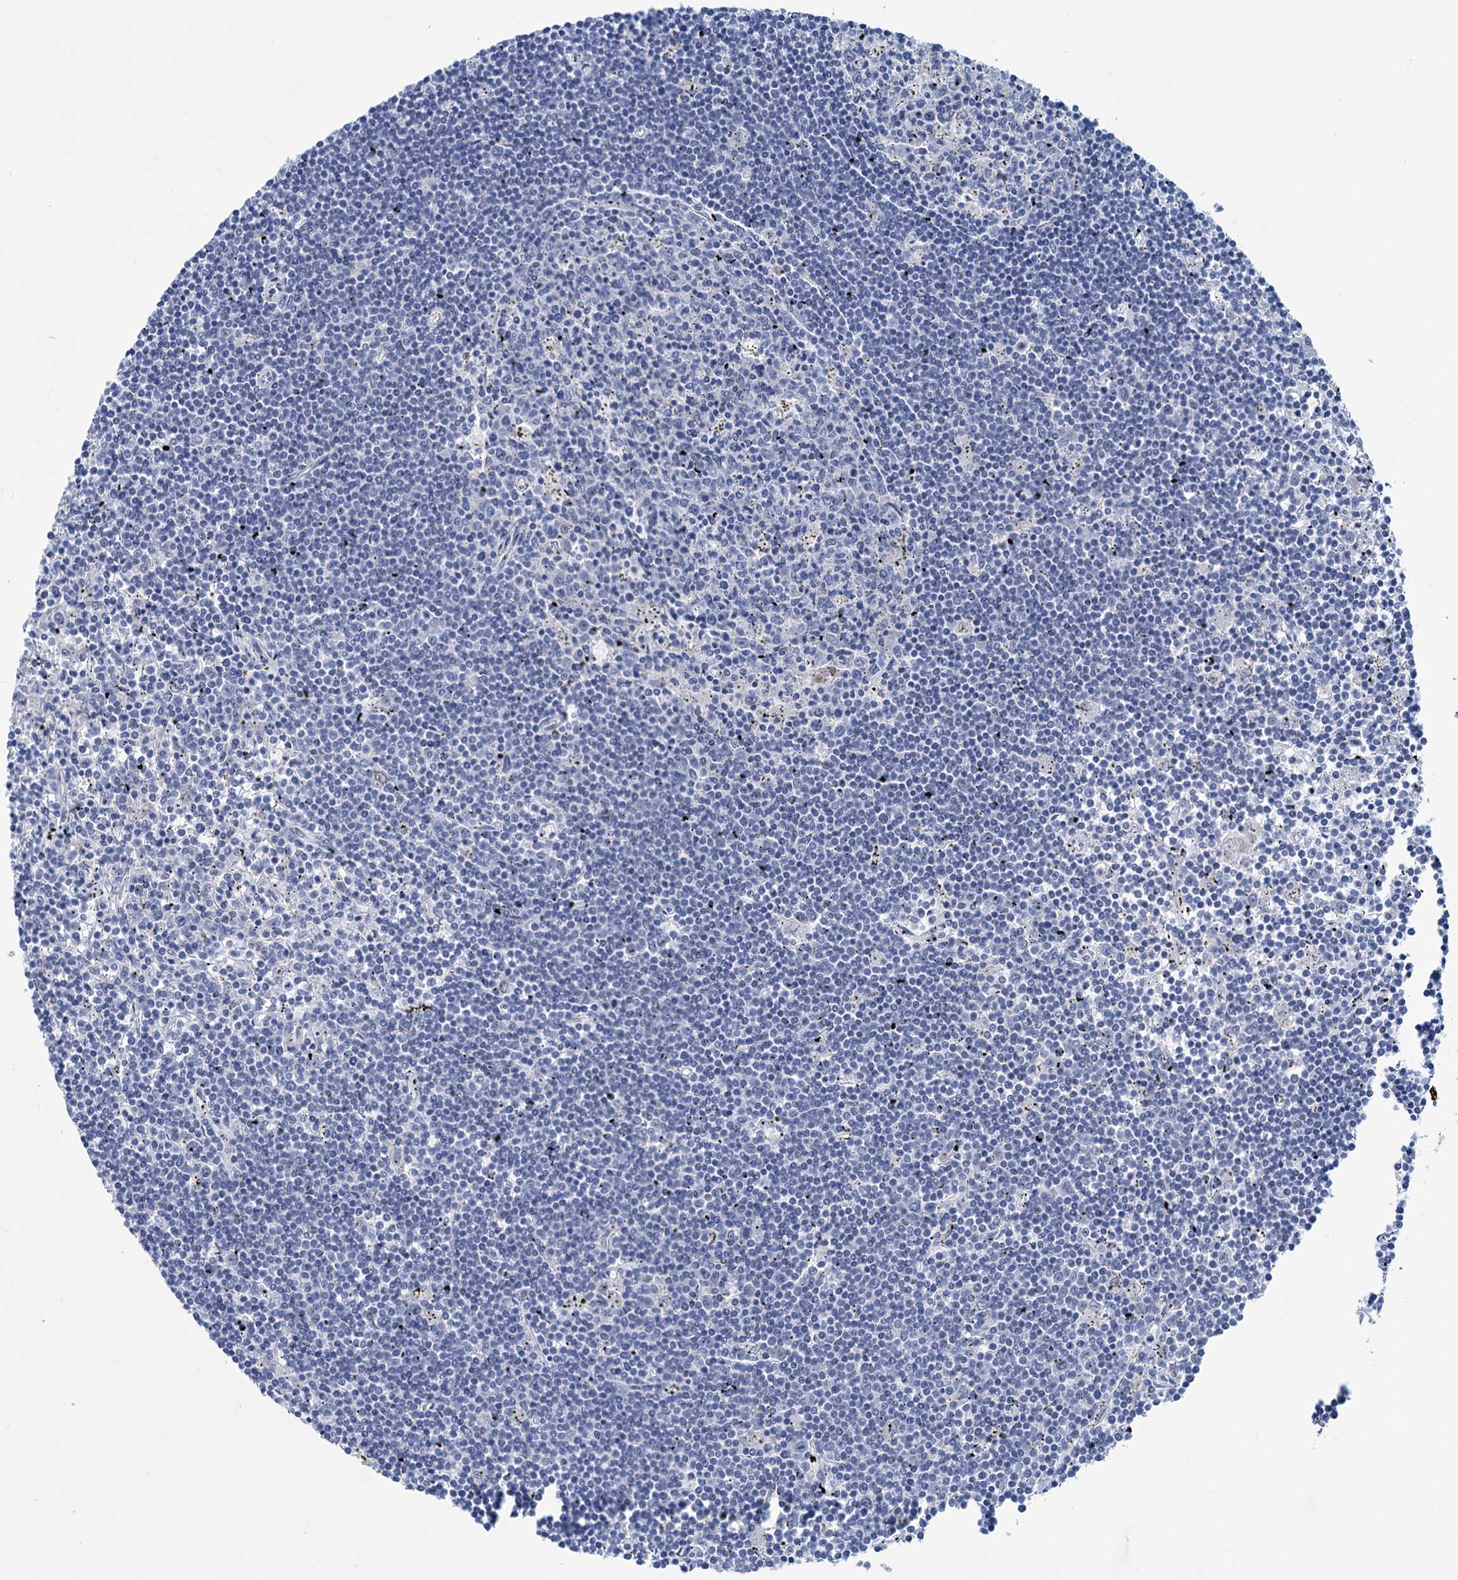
{"staining": {"intensity": "negative", "quantity": "none", "location": "none"}, "tissue": "lymphoma", "cell_type": "Tumor cells", "image_type": "cancer", "snomed": [{"axis": "morphology", "description": "Malignant lymphoma, non-Hodgkin's type, Low grade"}, {"axis": "topography", "description": "Spleen"}], "caption": "This is a micrograph of immunohistochemistry (IHC) staining of lymphoma, which shows no expression in tumor cells.", "gene": "NEU3", "patient": {"sex": "male", "age": 76}}